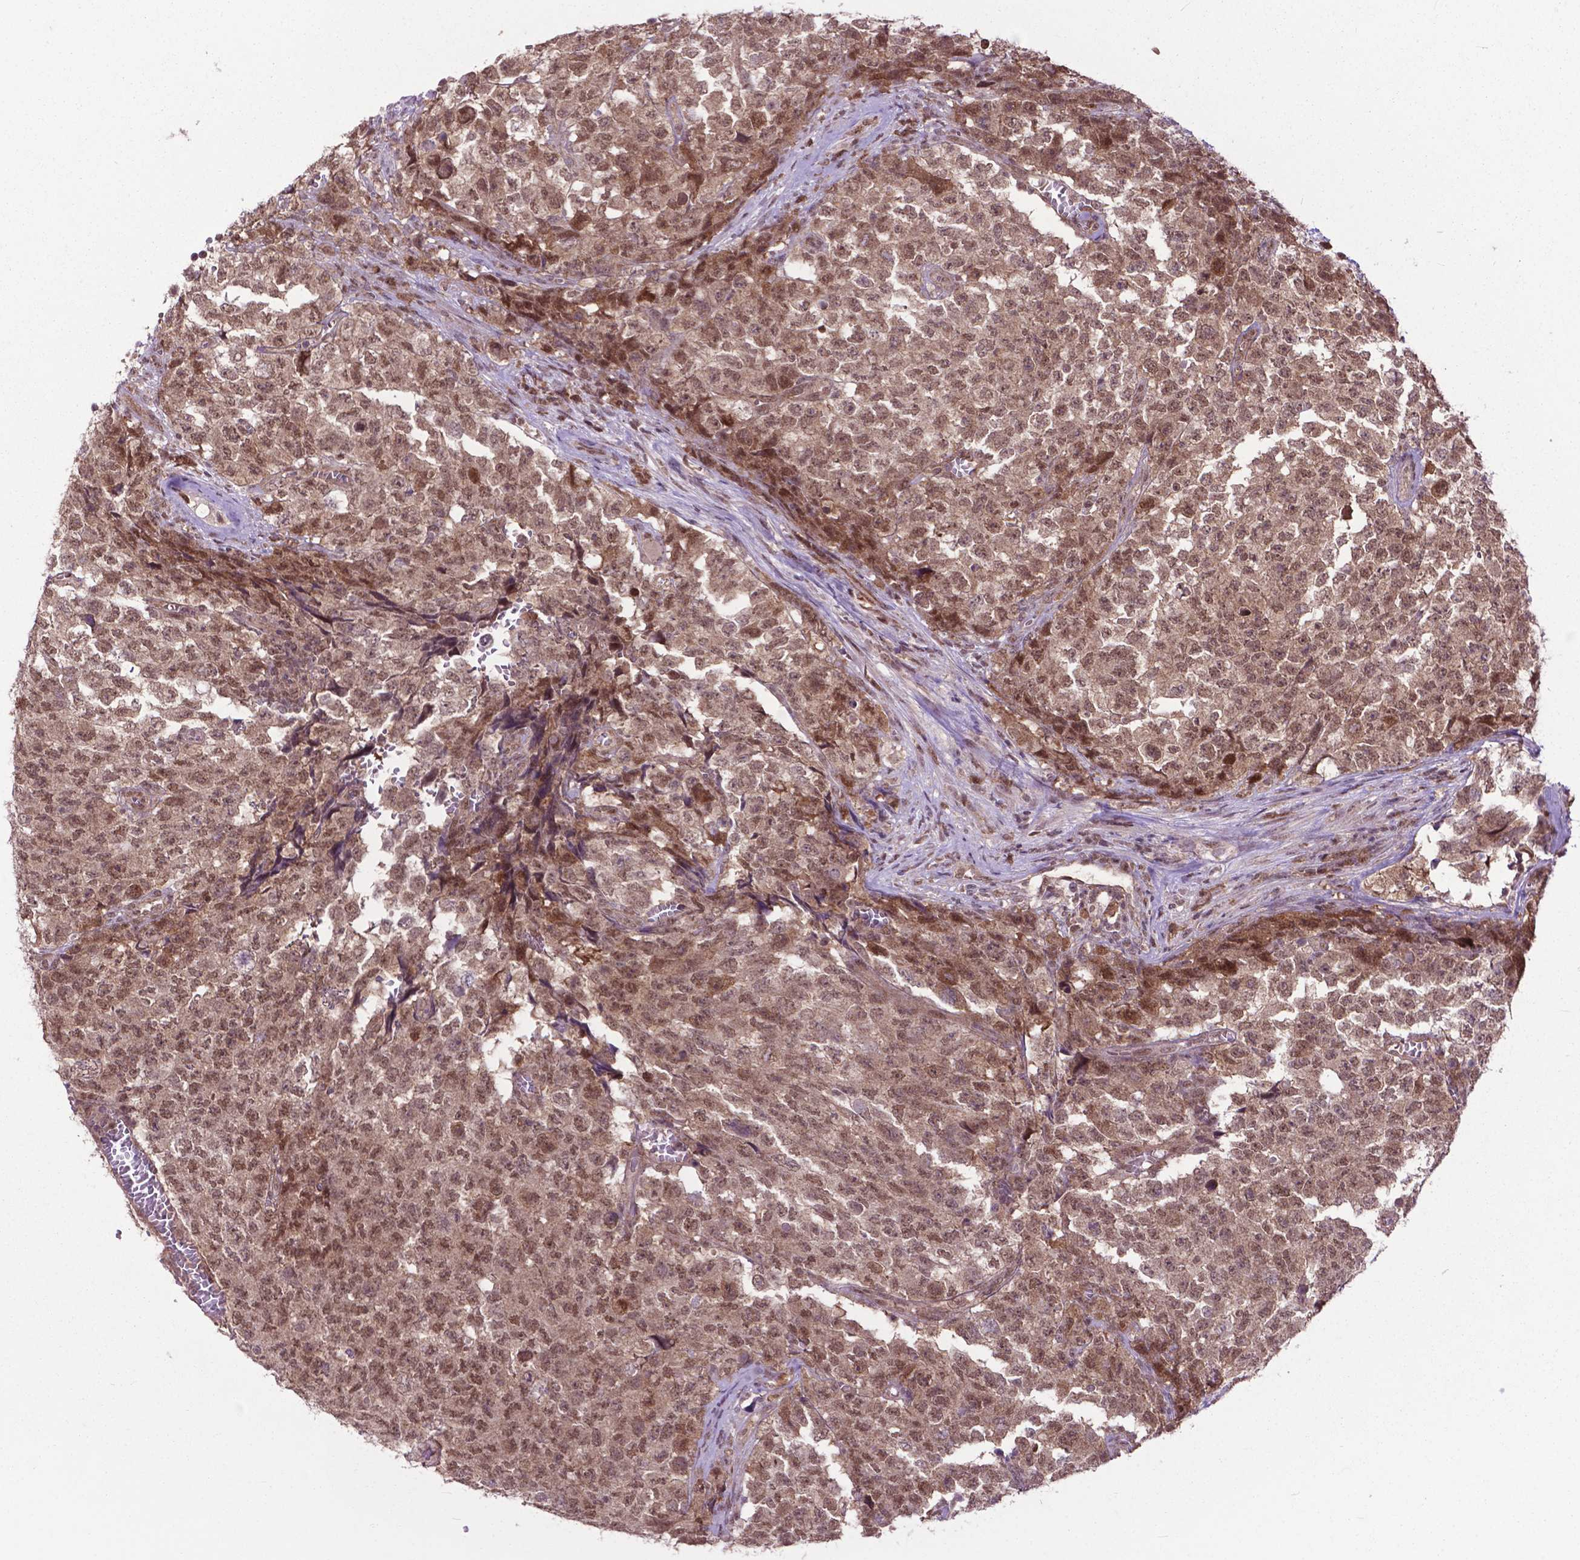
{"staining": {"intensity": "moderate", "quantity": ">75%", "location": "nuclear"}, "tissue": "testis cancer", "cell_type": "Tumor cells", "image_type": "cancer", "snomed": [{"axis": "morphology", "description": "Carcinoma, Embryonal, NOS"}, {"axis": "topography", "description": "Testis"}], "caption": "High-magnification brightfield microscopy of testis embryonal carcinoma stained with DAB (3,3'-diaminobenzidine) (brown) and counterstained with hematoxylin (blue). tumor cells exhibit moderate nuclear expression is appreciated in approximately>75% of cells. (Brightfield microscopy of DAB IHC at high magnification).", "gene": "FAF1", "patient": {"sex": "male", "age": 23}}